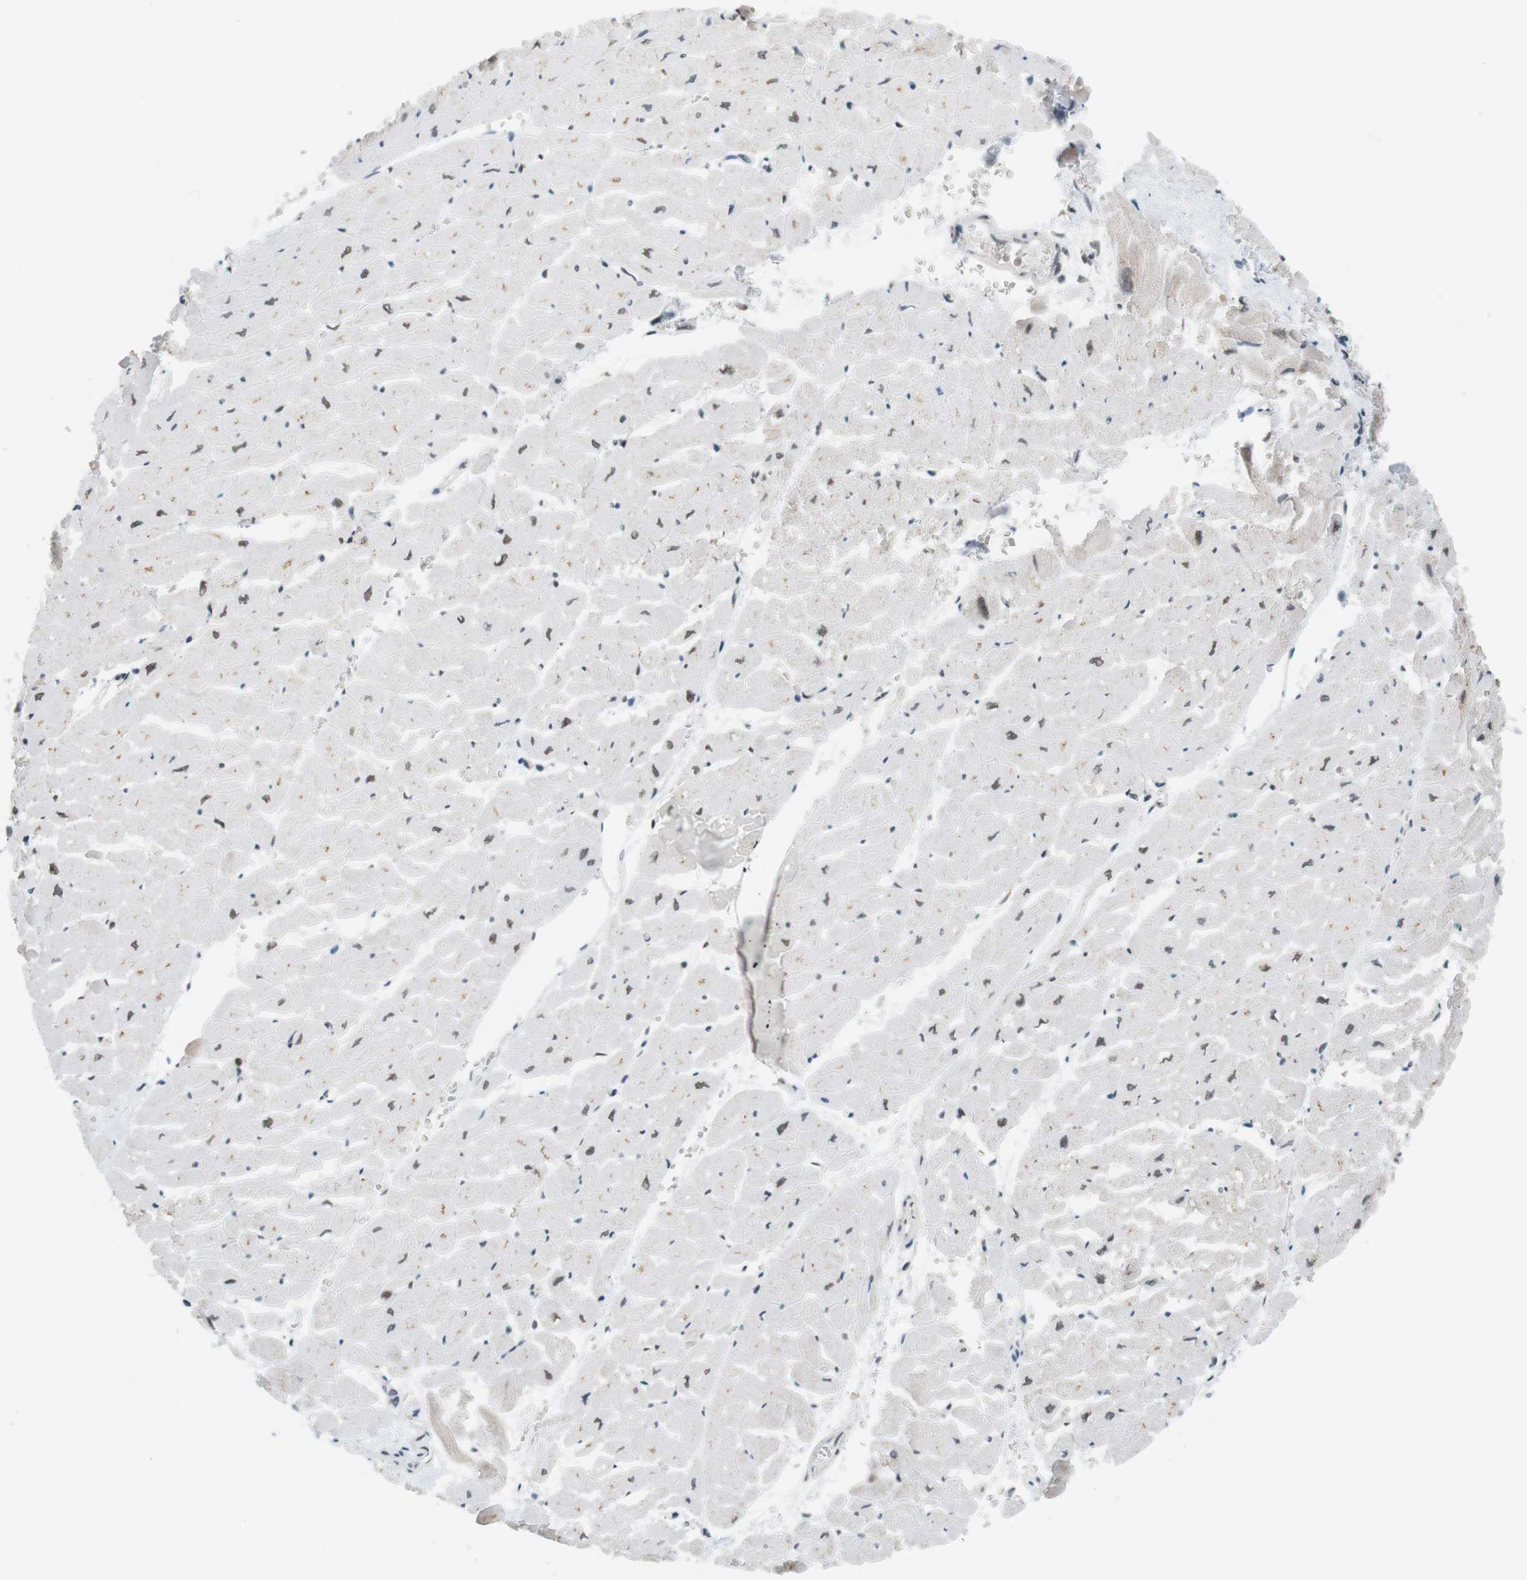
{"staining": {"intensity": "weak", "quantity": "<25%", "location": "cytoplasmic/membranous"}, "tissue": "heart muscle", "cell_type": "Cardiomyocytes", "image_type": "normal", "snomed": [{"axis": "morphology", "description": "Normal tissue, NOS"}, {"axis": "topography", "description": "Heart"}], "caption": "Immunohistochemical staining of unremarkable human heart muscle reveals no significant expression in cardiomyocytes.", "gene": "RNF38", "patient": {"sex": "male", "age": 45}}